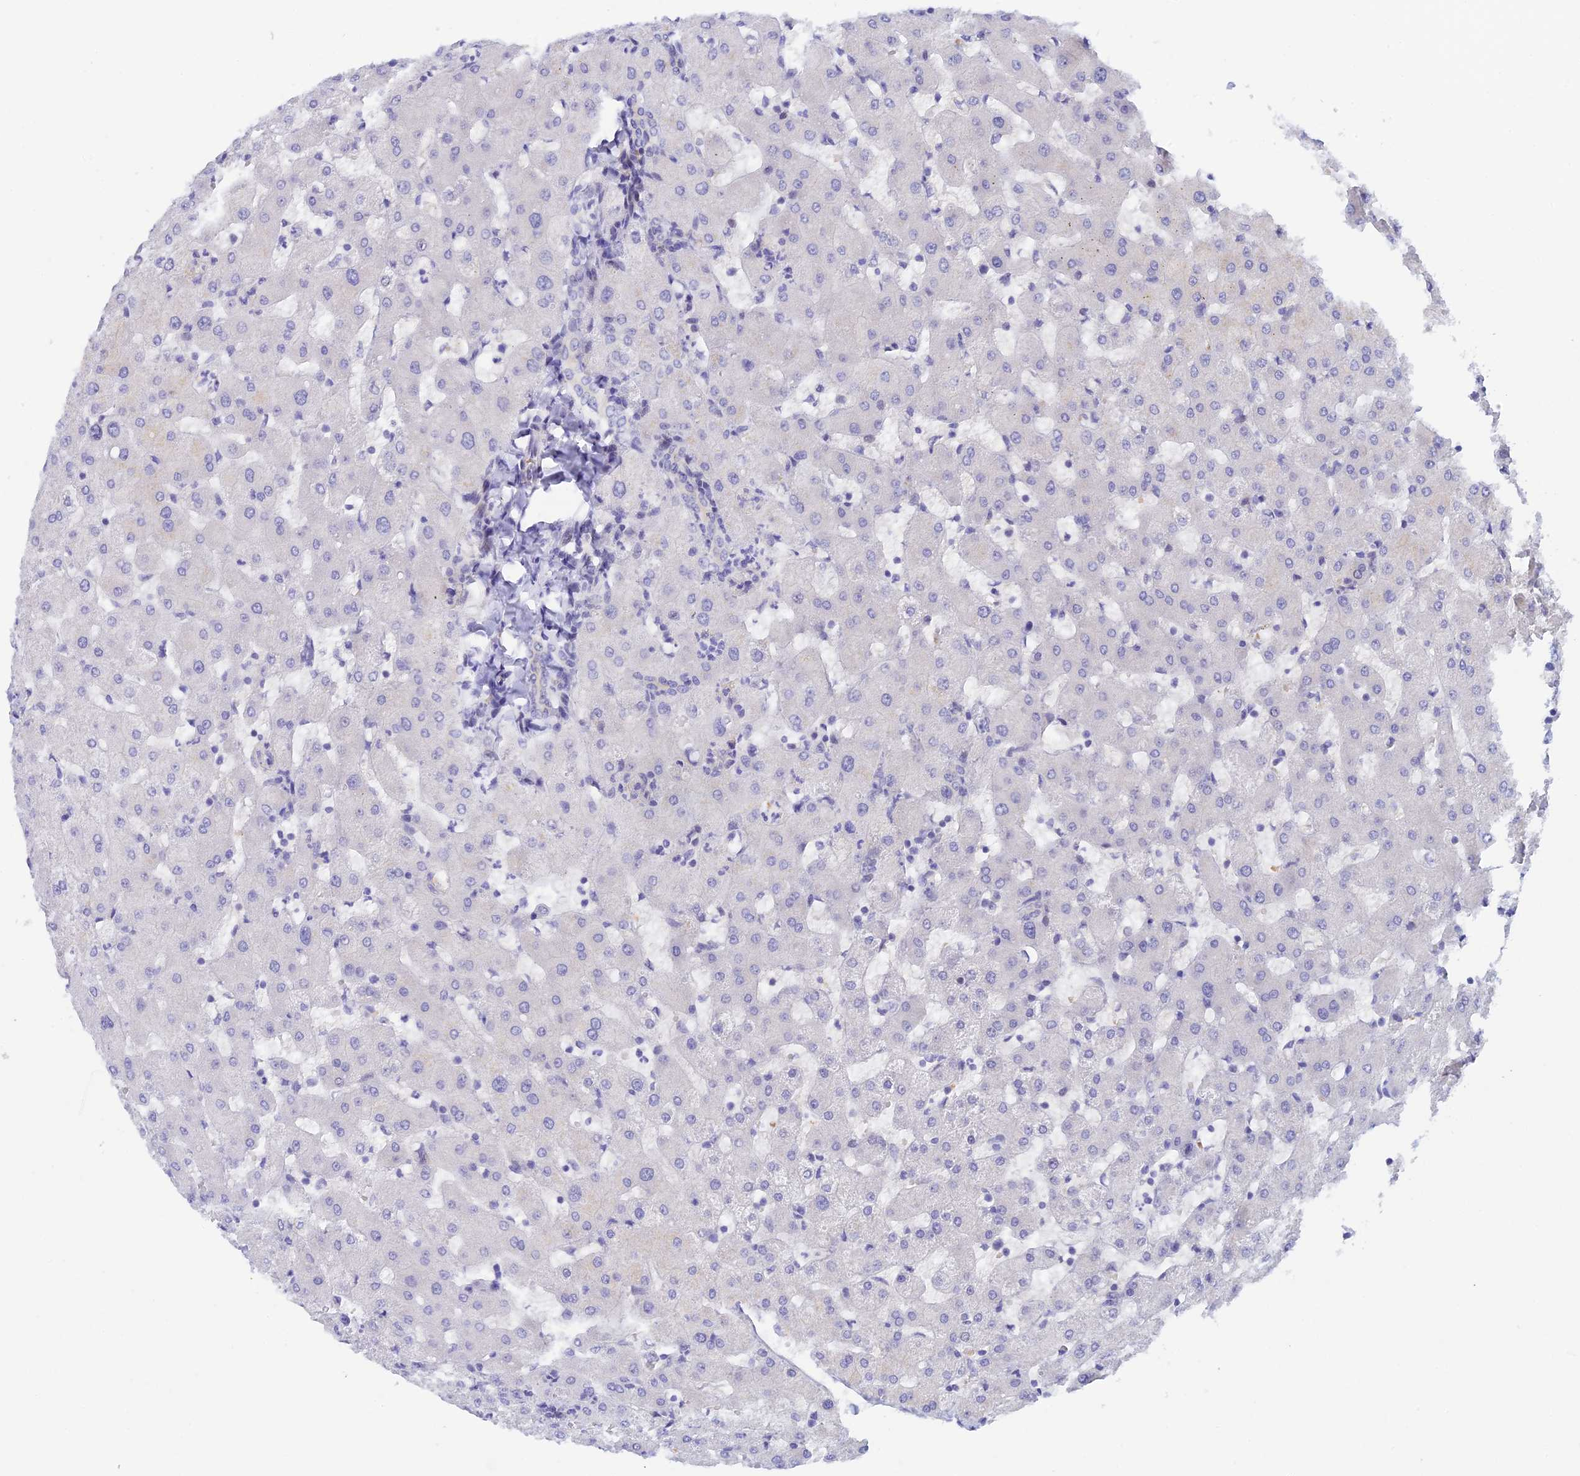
{"staining": {"intensity": "negative", "quantity": "none", "location": "none"}, "tissue": "liver", "cell_type": "Cholangiocytes", "image_type": "normal", "snomed": [{"axis": "morphology", "description": "Normal tissue, NOS"}, {"axis": "topography", "description": "Liver"}], "caption": "IHC image of unremarkable liver: human liver stained with DAB demonstrates no significant protein positivity in cholangiocytes.", "gene": "RASGEF1B", "patient": {"sex": "female", "age": 63}}